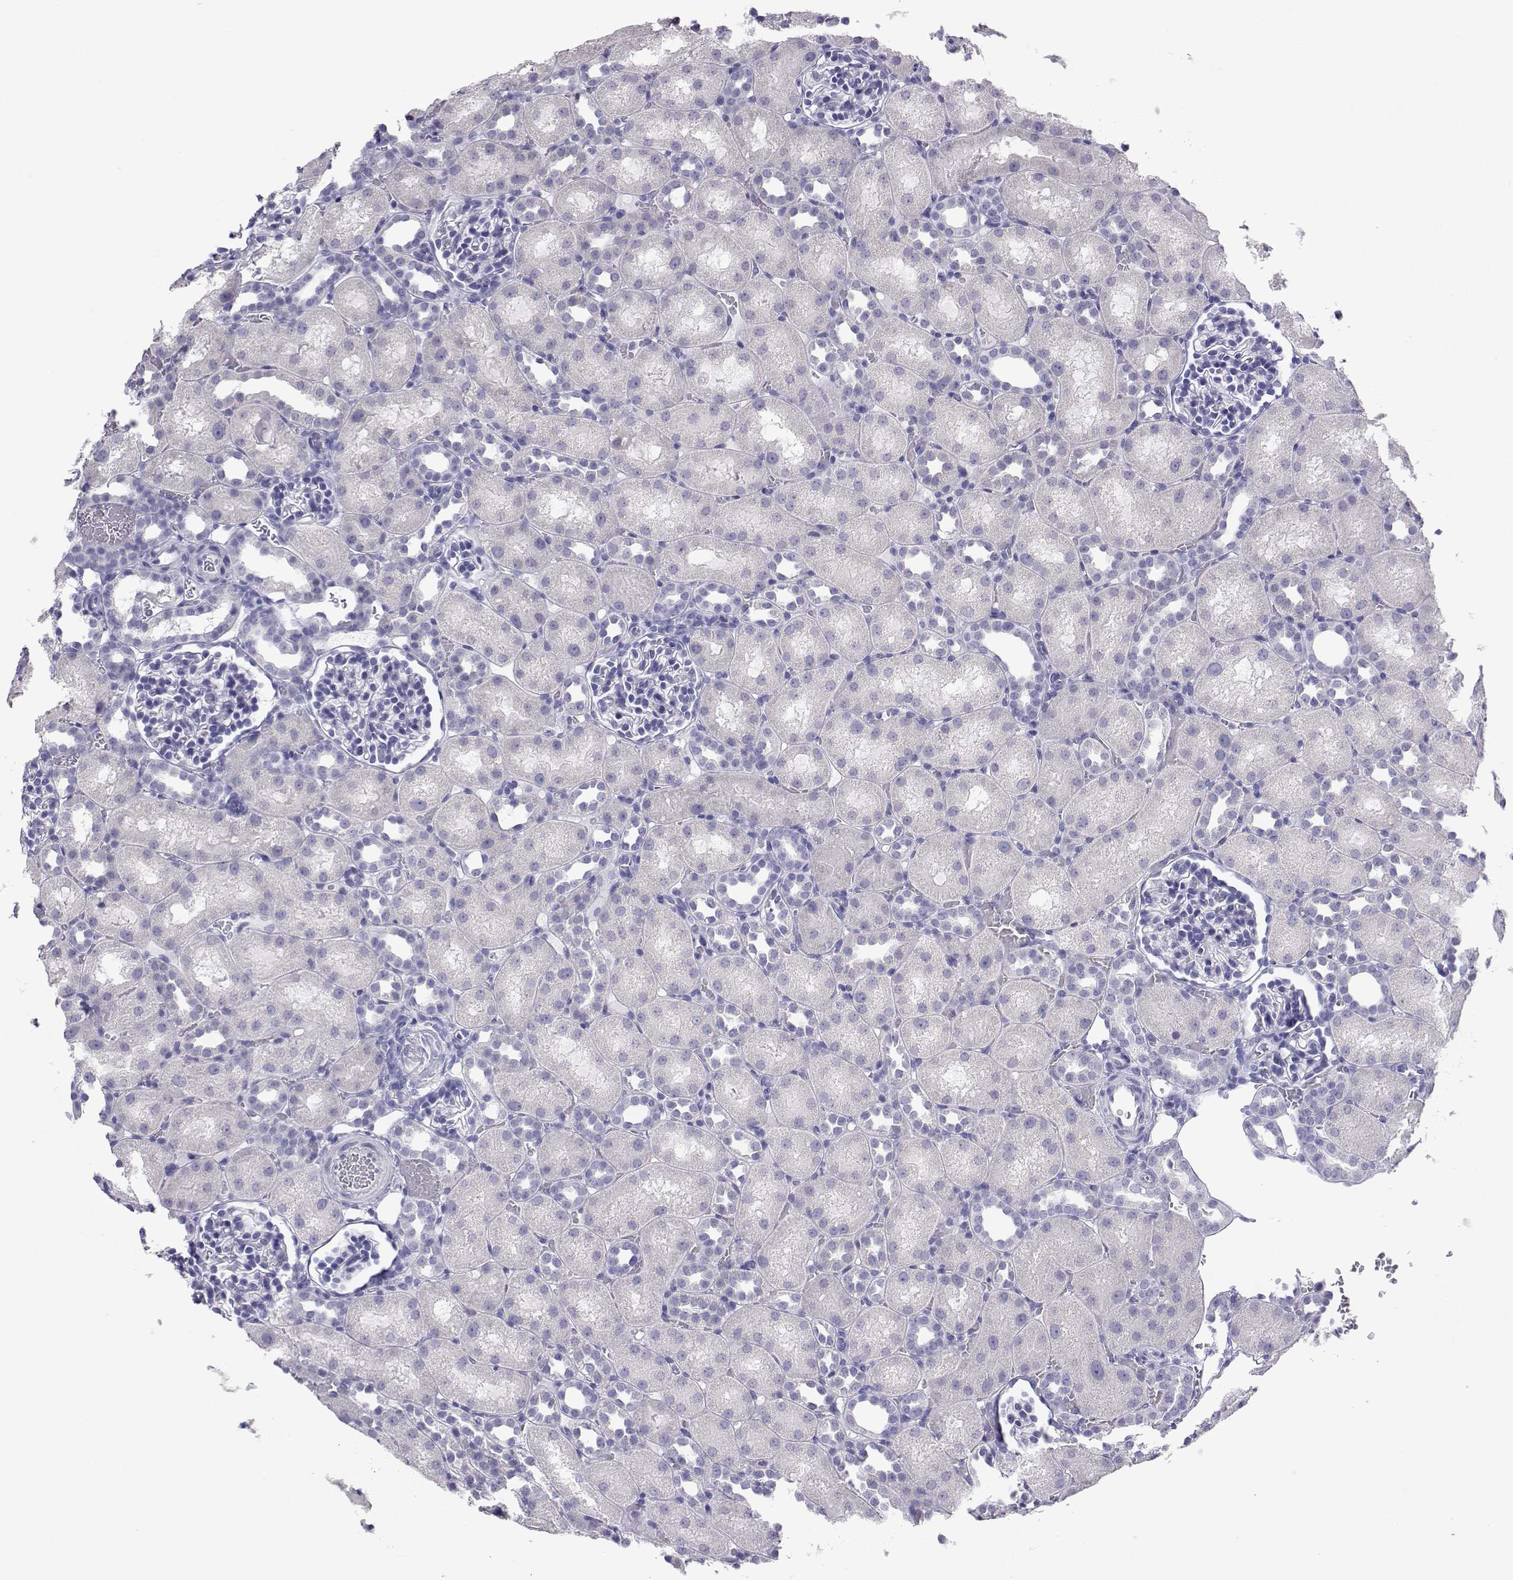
{"staining": {"intensity": "negative", "quantity": "none", "location": "none"}, "tissue": "kidney", "cell_type": "Cells in glomeruli", "image_type": "normal", "snomed": [{"axis": "morphology", "description": "Normal tissue, NOS"}, {"axis": "topography", "description": "Kidney"}], "caption": "Immunohistochemical staining of benign human kidney displays no significant staining in cells in glomeruli.", "gene": "PLIN4", "patient": {"sex": "male", "age": 1}}